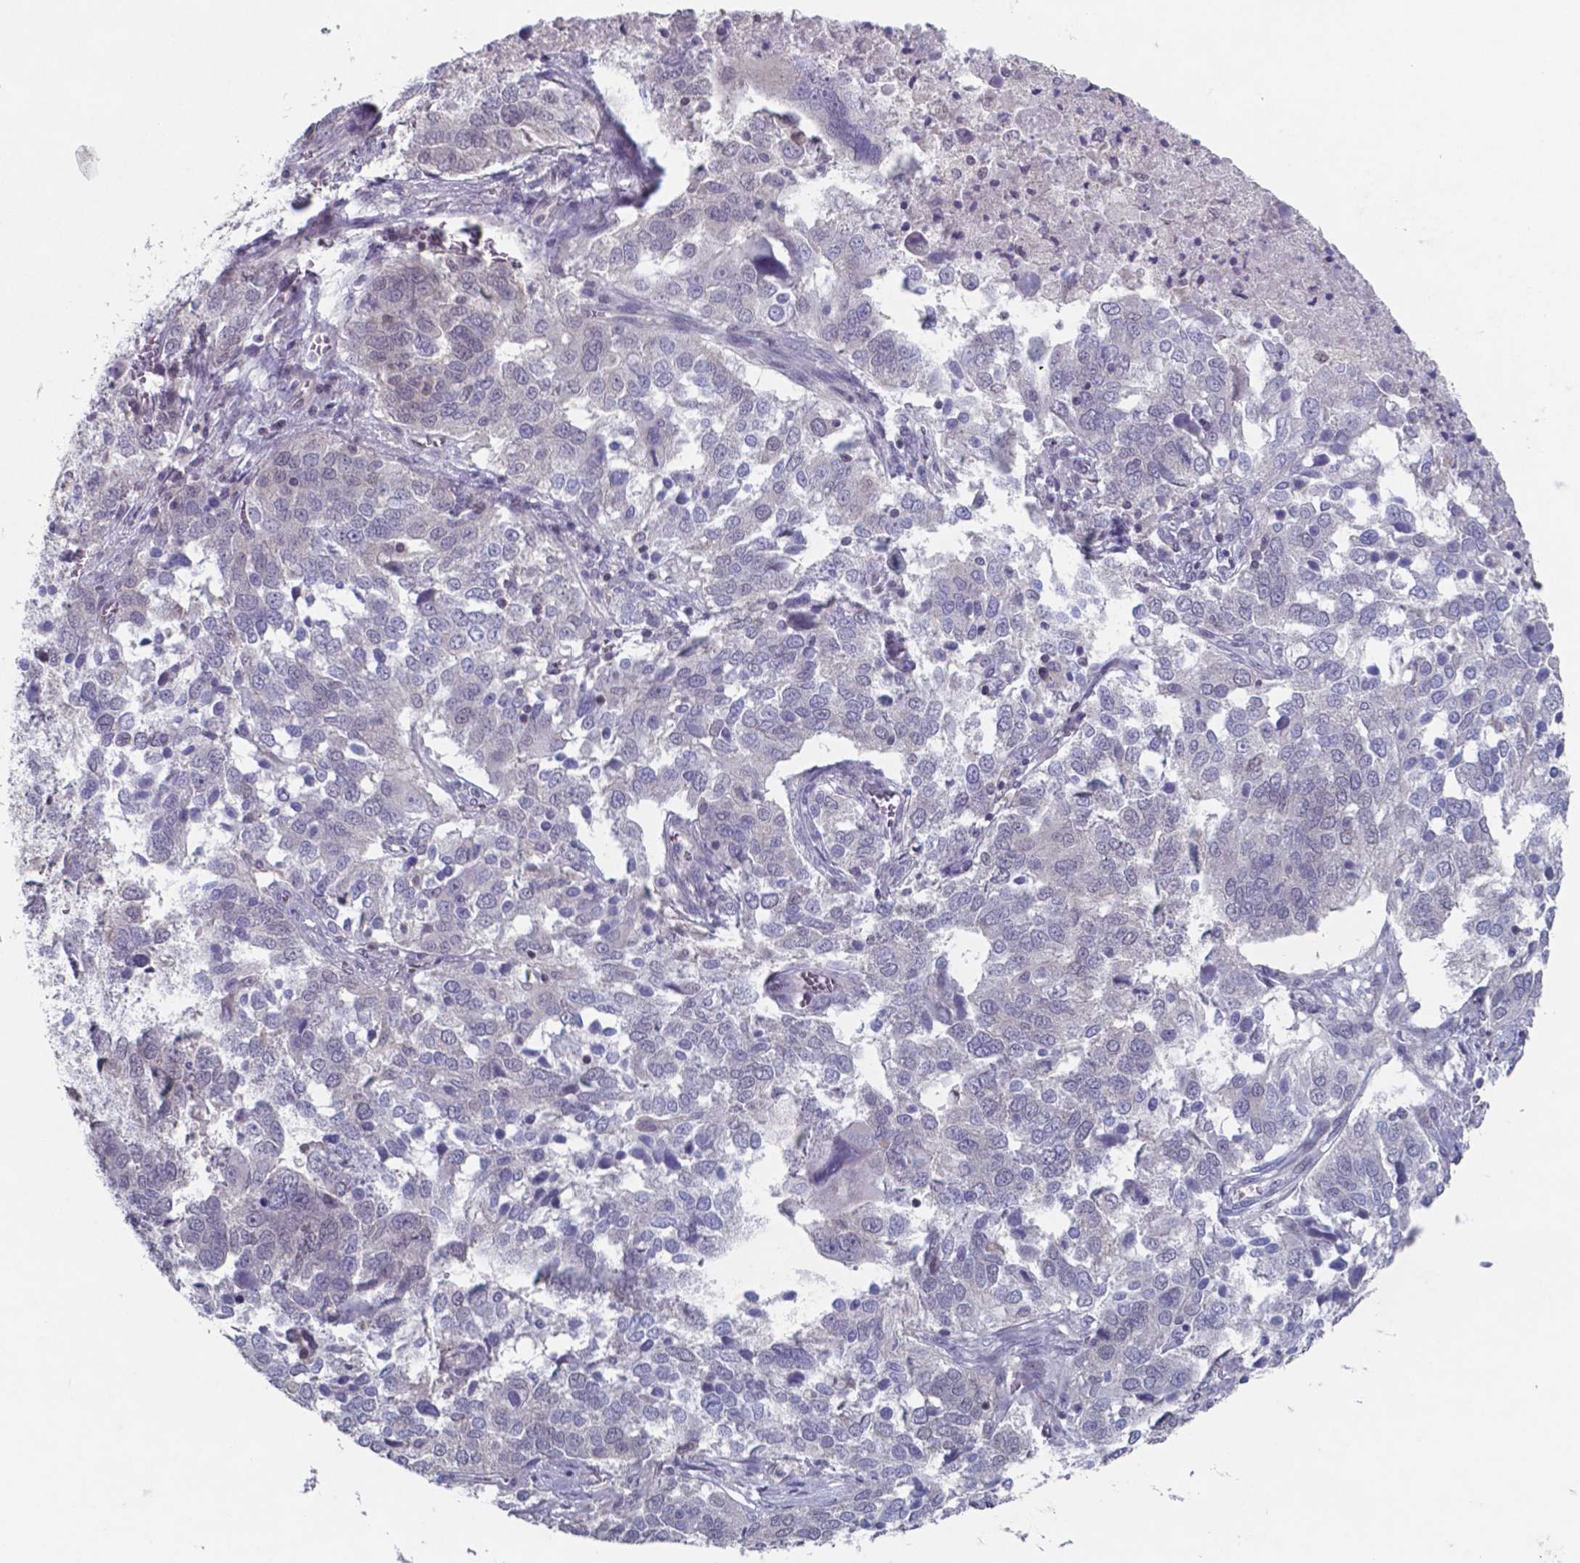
{"staining": {"intensity": "negative", "quantity": "none", "location": "none"}, "tissue": "ovarian cancer", "cell_type": "Tumor cells", "image_type": "cancer", "snomed": [{"axis": "morphology", "description": "Carcinoma, endometroid"}, {"axis": "topography", "description": "Soft tissue"}, {"axis": "topography", "description": "Ovary"}], "caption": "DAB immunohistochemical staining of human ovarian endometroid carcinoma shows no significant expression in tumor cells. (Brightfield microscopy of DAB immunohistochemistry (IHC) at high magnification).", "gene": "TDP2", "patient": {"sex": "female", "age": 52}}